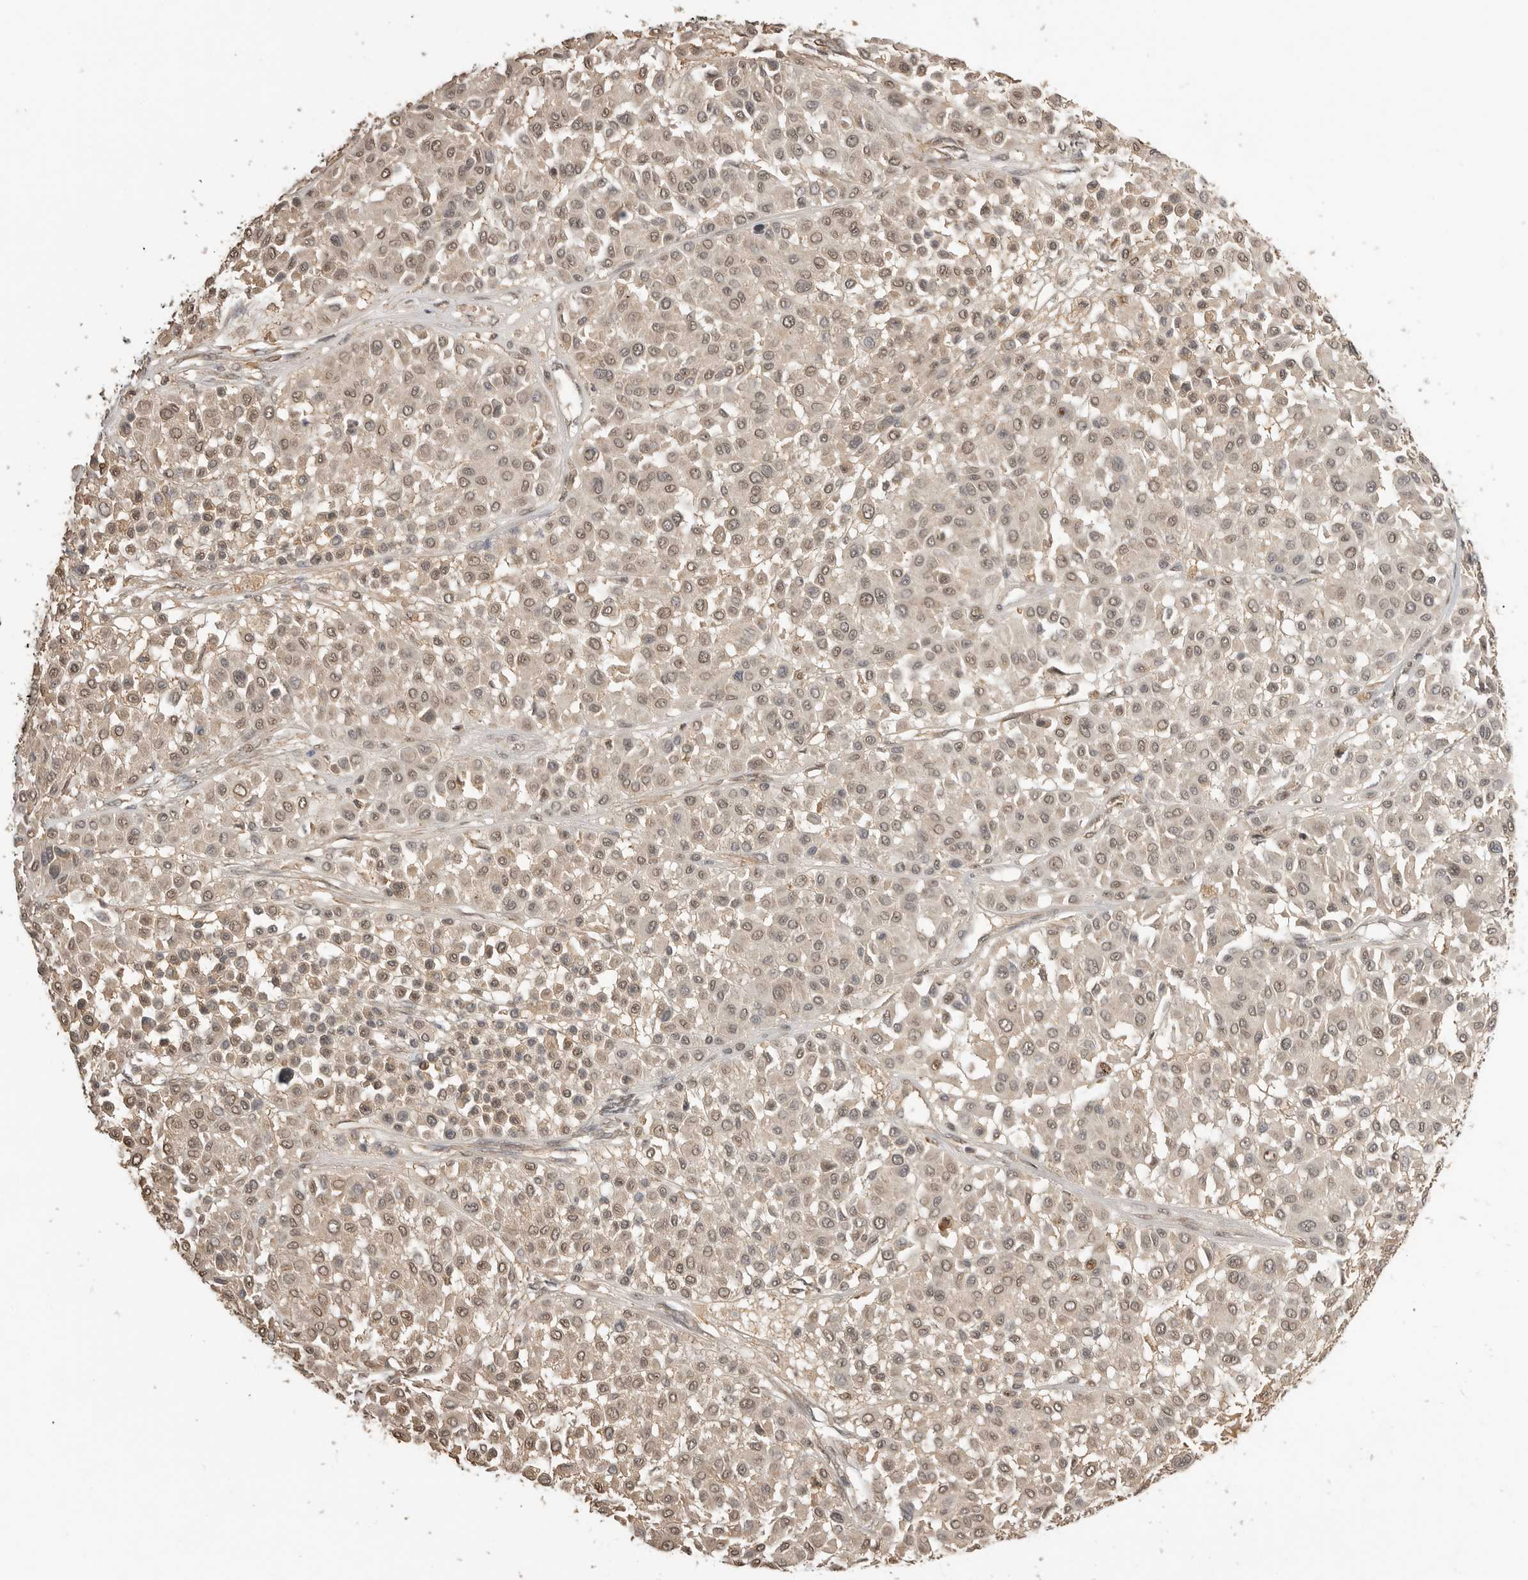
{"staining": {"intensity": "moderate", "quantity": ">75%", "location": "cytoplasmic/membranous,nuclear"}, "tissue": "melanoma", "cell_type": "Tumor cells", "image_type": "cancer", "snomed": [{"axis": "morphology", "description": "Malignant melanoma, Metastatic site"}, {"axis": "topography", "description": "Soft tissue"}], "caption": "Malignant melanoma (metastatic site) tissue shows moderate cytoplasmic/membranous and nuclear positivity in approximately >75% of tumor cells", "gene": "ASPSCR1", "patient": {"sex": "male", "age": 41}}